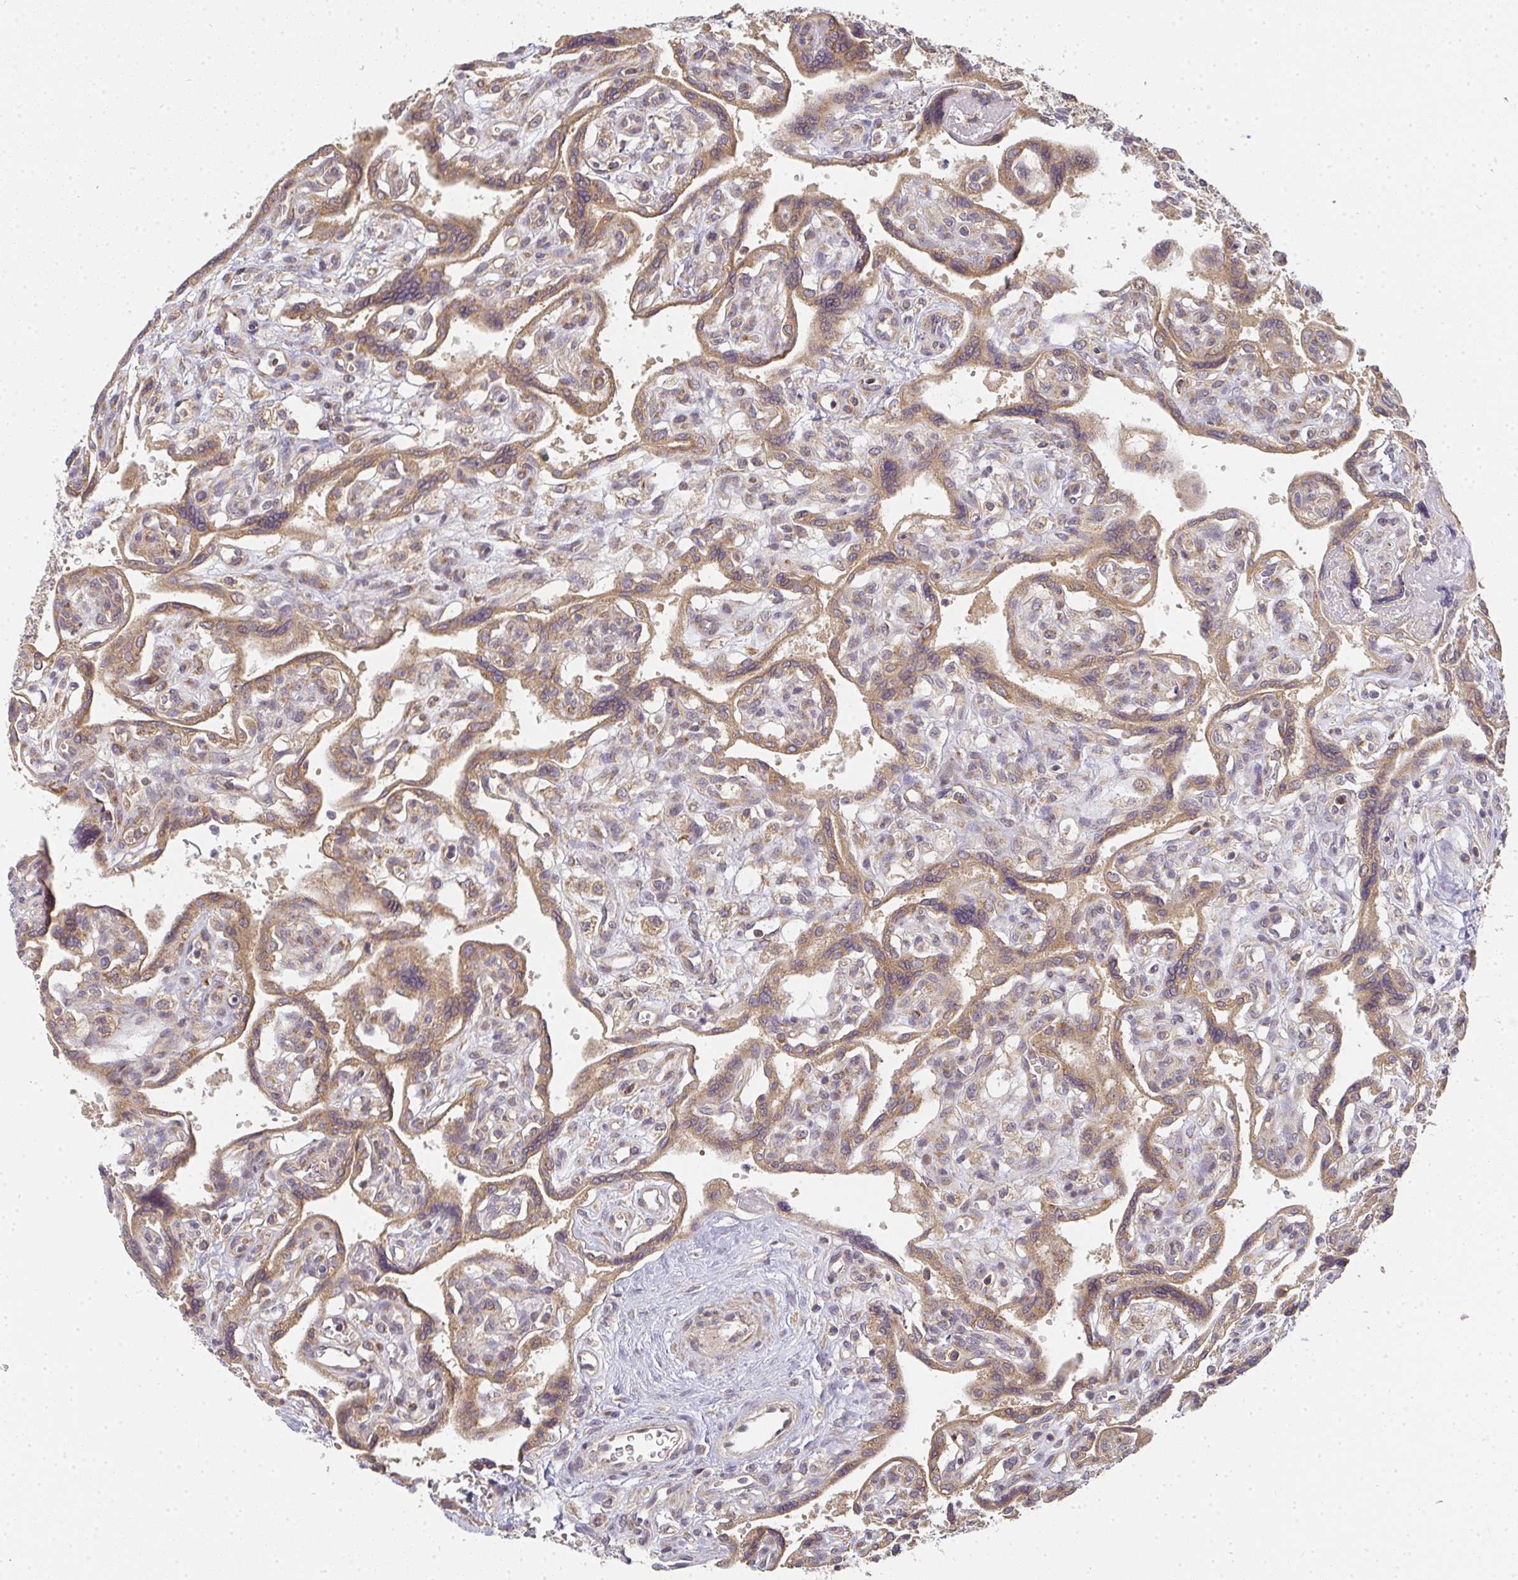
{"staining": {"intensity": "moderate", "quantity": ">75%", "location": "cytoplasmic/membranous"}, "tissue": "placenta", "cell_type": "Decidual cells", "image_type": "normal", "snomed": [{"axis": "morphology", "description": "Normal tissue, NOS"}, {"axis": "topography", "description": "Placenta"}], "caption": "Immunohistochemistry (IHC) (DAB (3,3'-diaminobenzidine)) staining of benign human placenta shows moderate cytoplasmic/membranous protein positivity in about >75% of decidual cells.", "gene": "SLC35B3", "patient": {"sex": "female", "age": 39}}